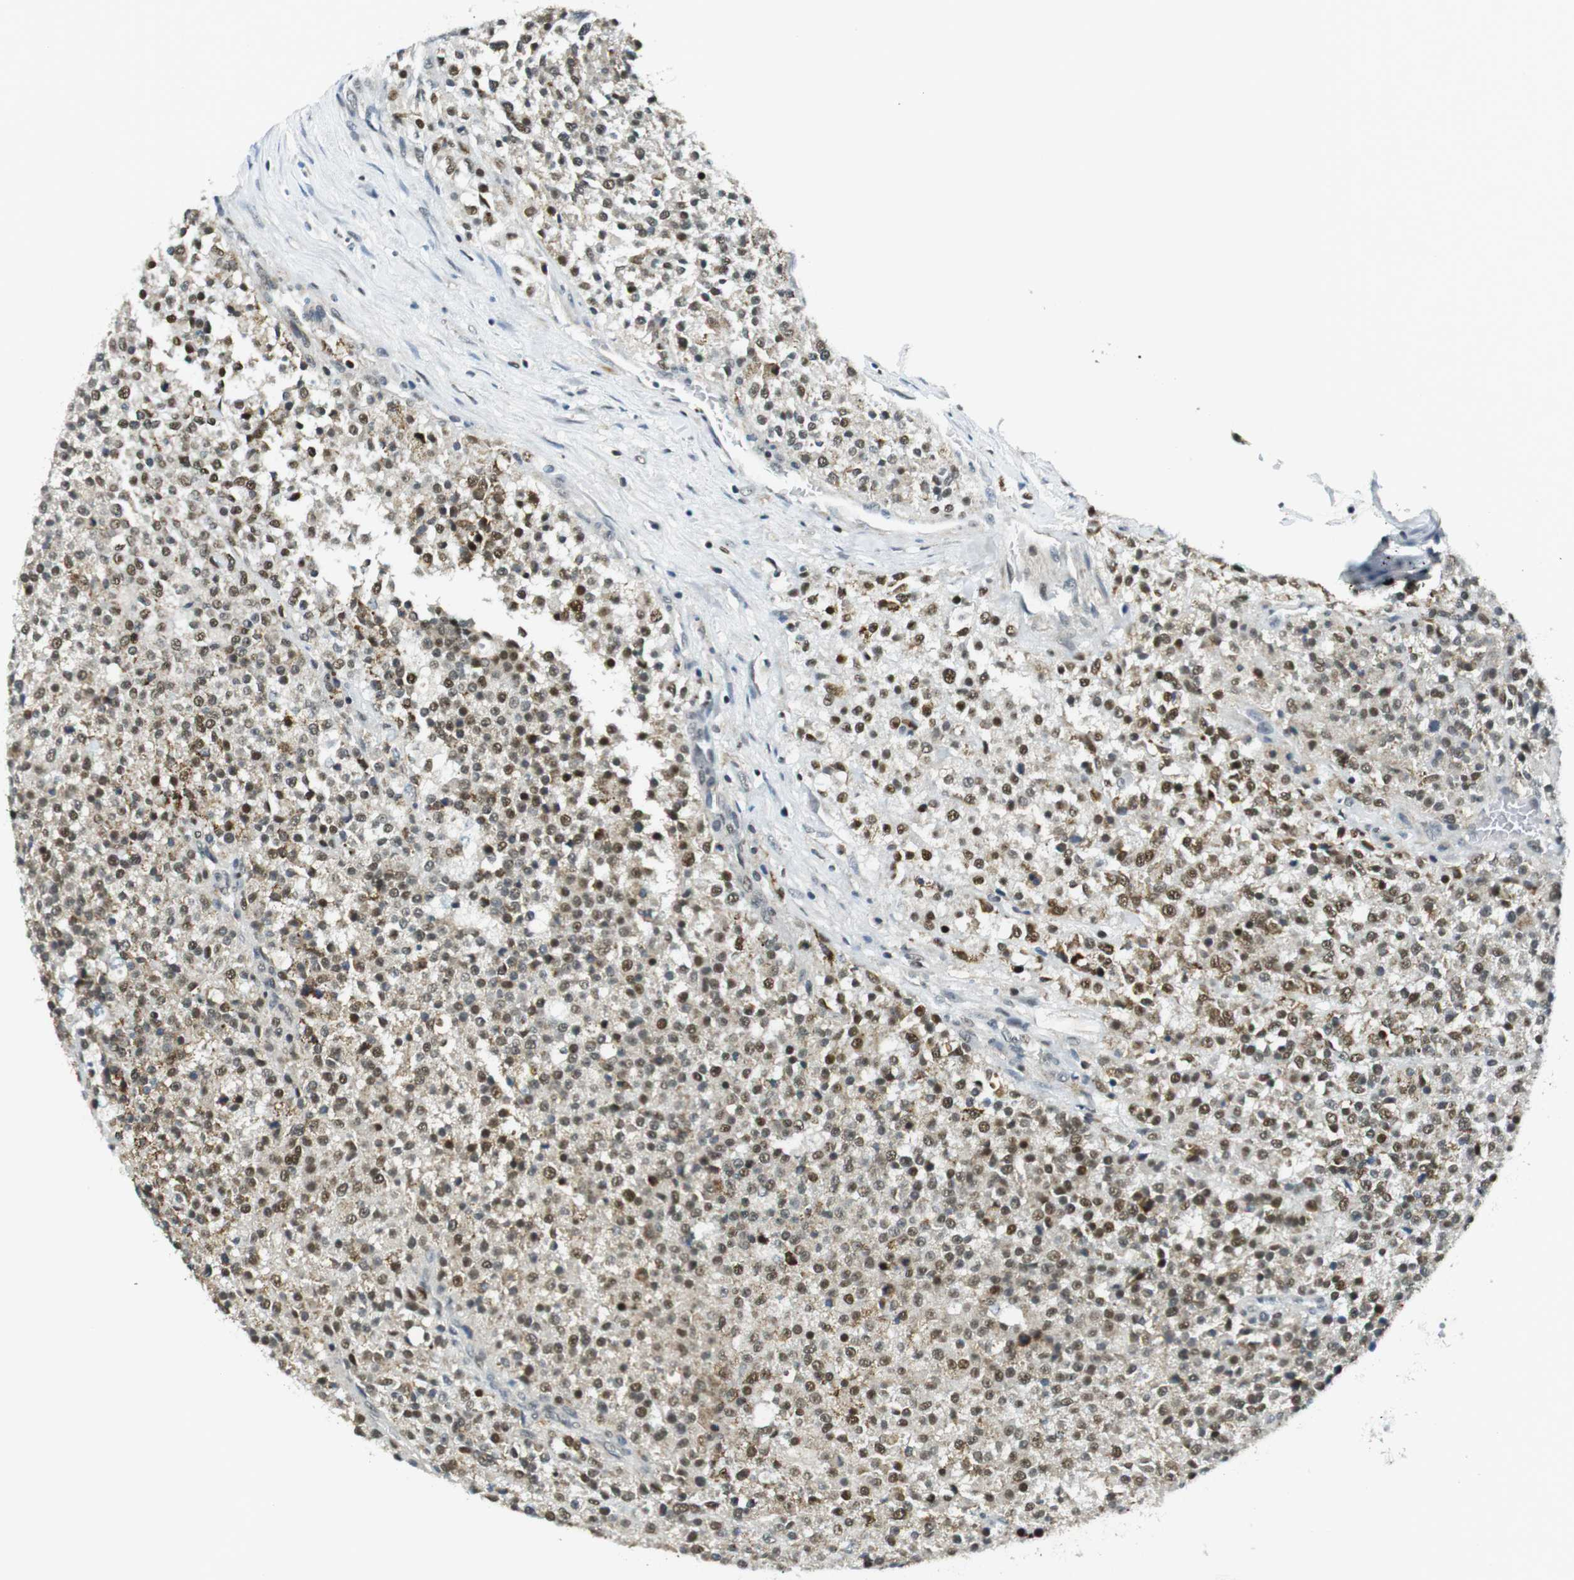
{"staining": {"intensity": "moderate", "quantity": ">75%", "location": "nuclear"}, "tissue": "testis cancer", "cell_type": "Tumor cells", "image_type": "cancer", "snomed": [{"axis": "morphology", "description": "Seminoma, NOS"}, {"axis": "topography", "description": "Testis"}], "caption": "This is a histology image of IHC staining of seminoma (testis), which shows moderate staining in the nuclear of tumor cells.", "gene": "USP7", "patient": {"sex": "male", "age": 59}}